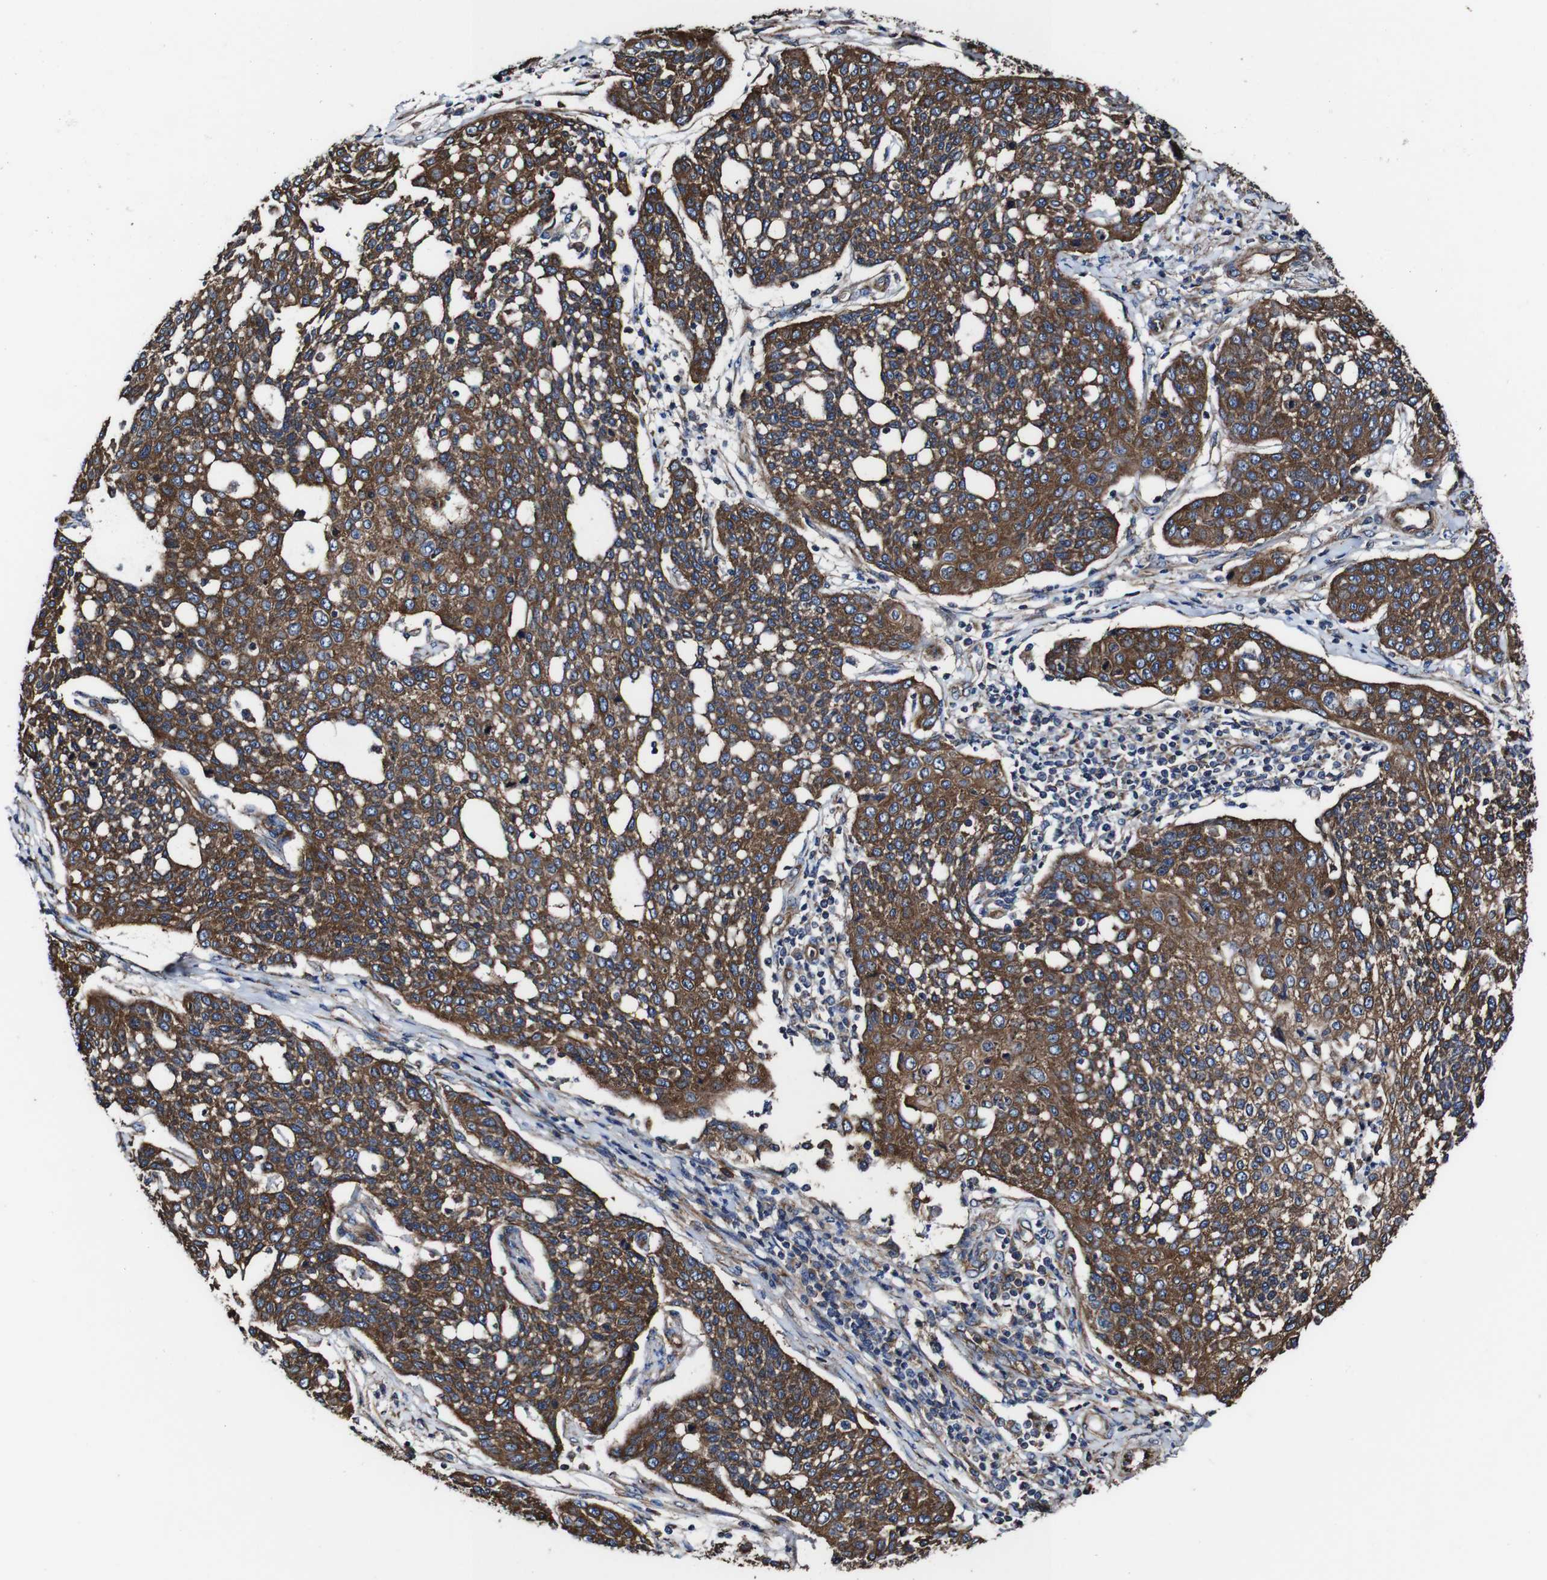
{"staining": {"intensity": "strong", "quantity": ">75%", "location": "cytoplasmic/membranous"}, "tissue": "cervical cancer", "cell_type": "Tumor cells", "image_type": "cancer", "snomed": [{"axis": "morphology", "description": "Squamous cell carcinoma, NOS"}, {"axis": "topography", "description": "Cervix"}], "caption": "IHC of cervical cancer (squamous cell carcinoma) reveals high levels of strong cytoplasmic/membranous expression in approximately >75% of tumor cells.", "gene": "CSF1R", "patient": {"sex": "female", "age": 34}}